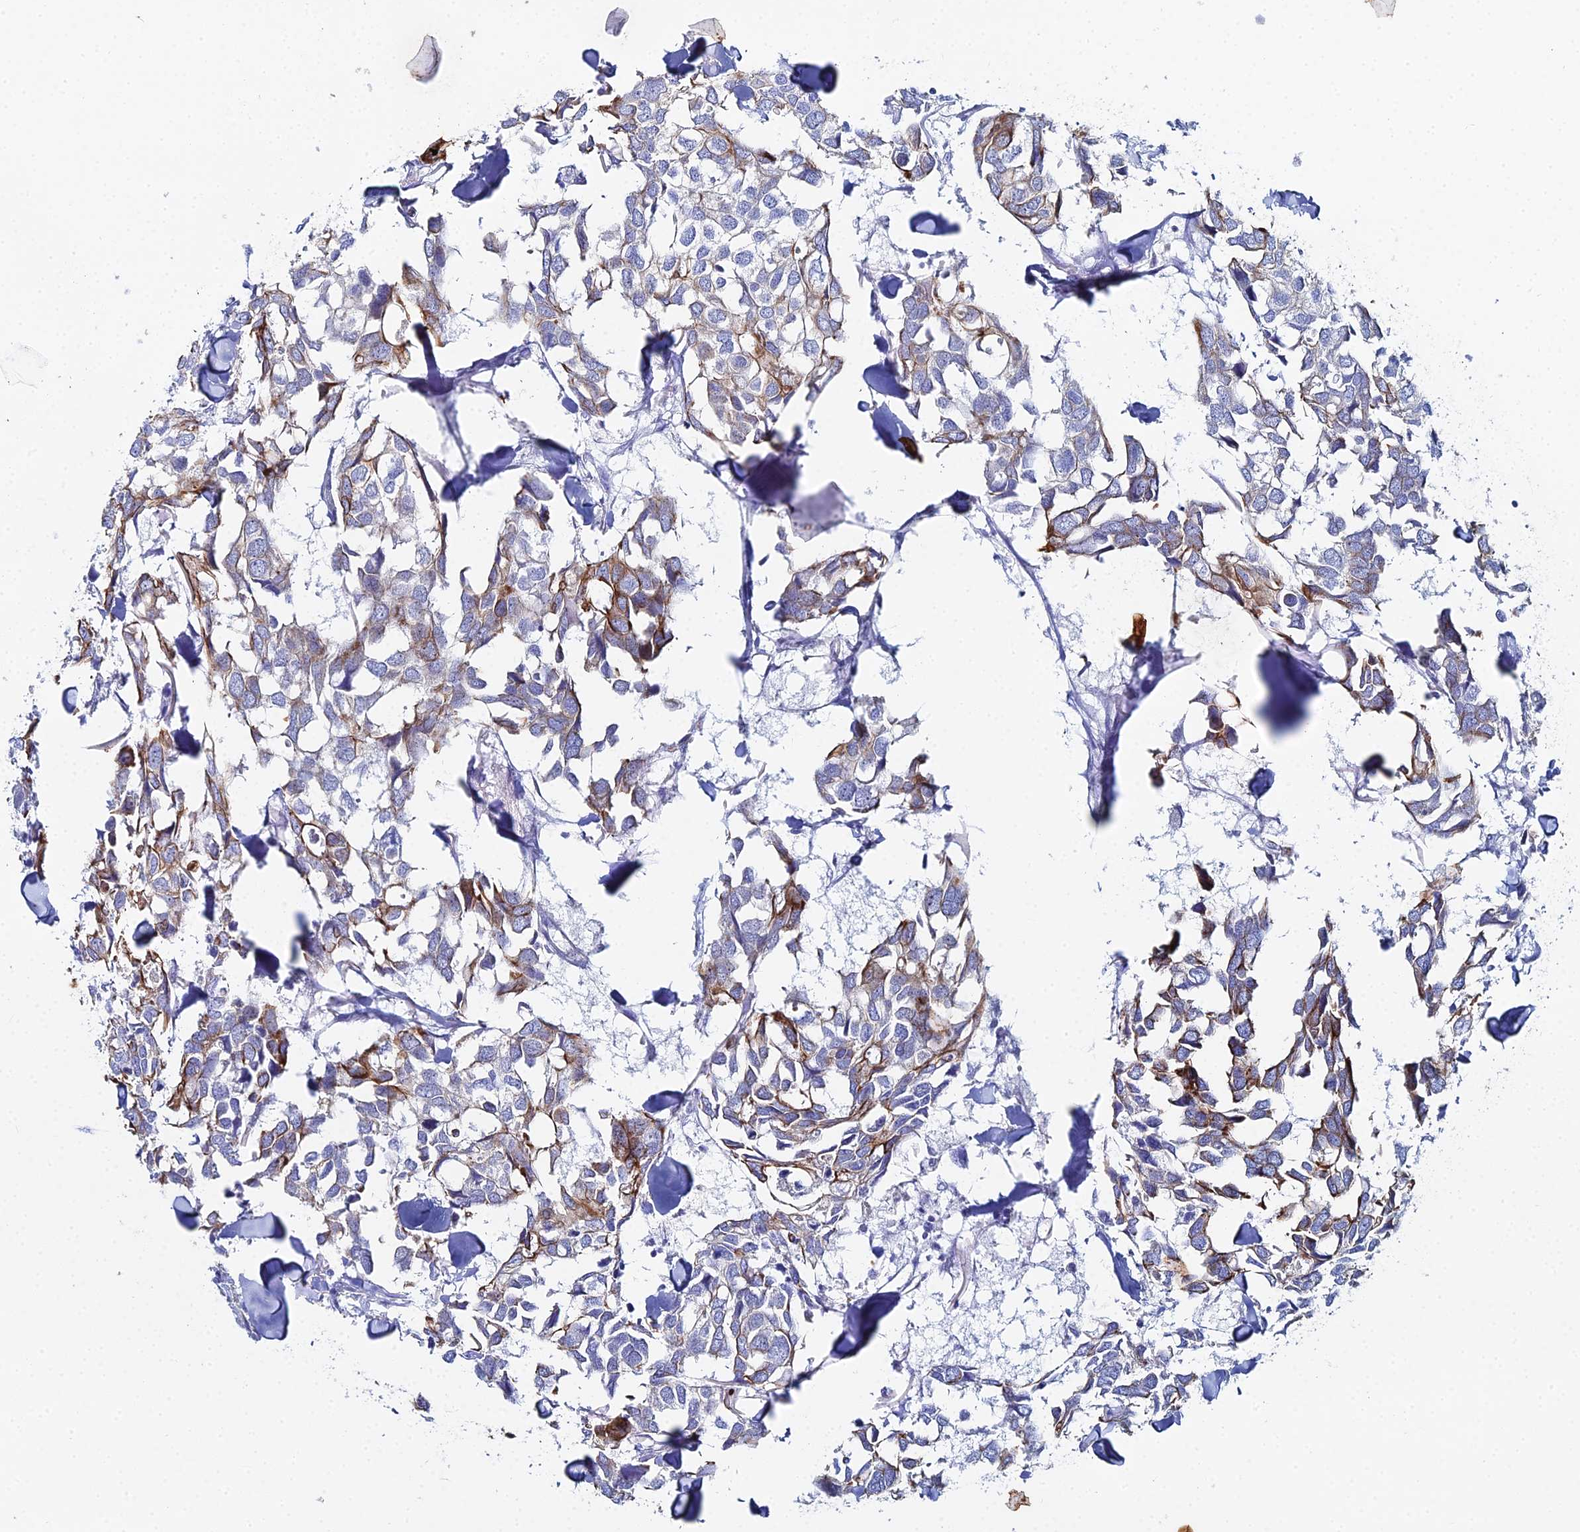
{"staining": {"intensity": "moderate", "quantity": "<25%", "location": "cytoplasmic/membranous"}, "tissue": "breast cancer", "cell_type": "Tumor cells", "image_type": "cancer", "snomed": [{"axis": "morphology", "description": "Duct carcinoma"}, {"axis": "topography", "description": "Breast"}], "caption": "The photomicrograph shows a brown stain indicating the presence of a protein in the cytoplasmic/membranous of tumor cells in breast cancer. (brown staining indicates protein expression, while blue staining denotes nuclei).", "gene": "DHX34", "patient": {"sex": "female", "age": 83}}